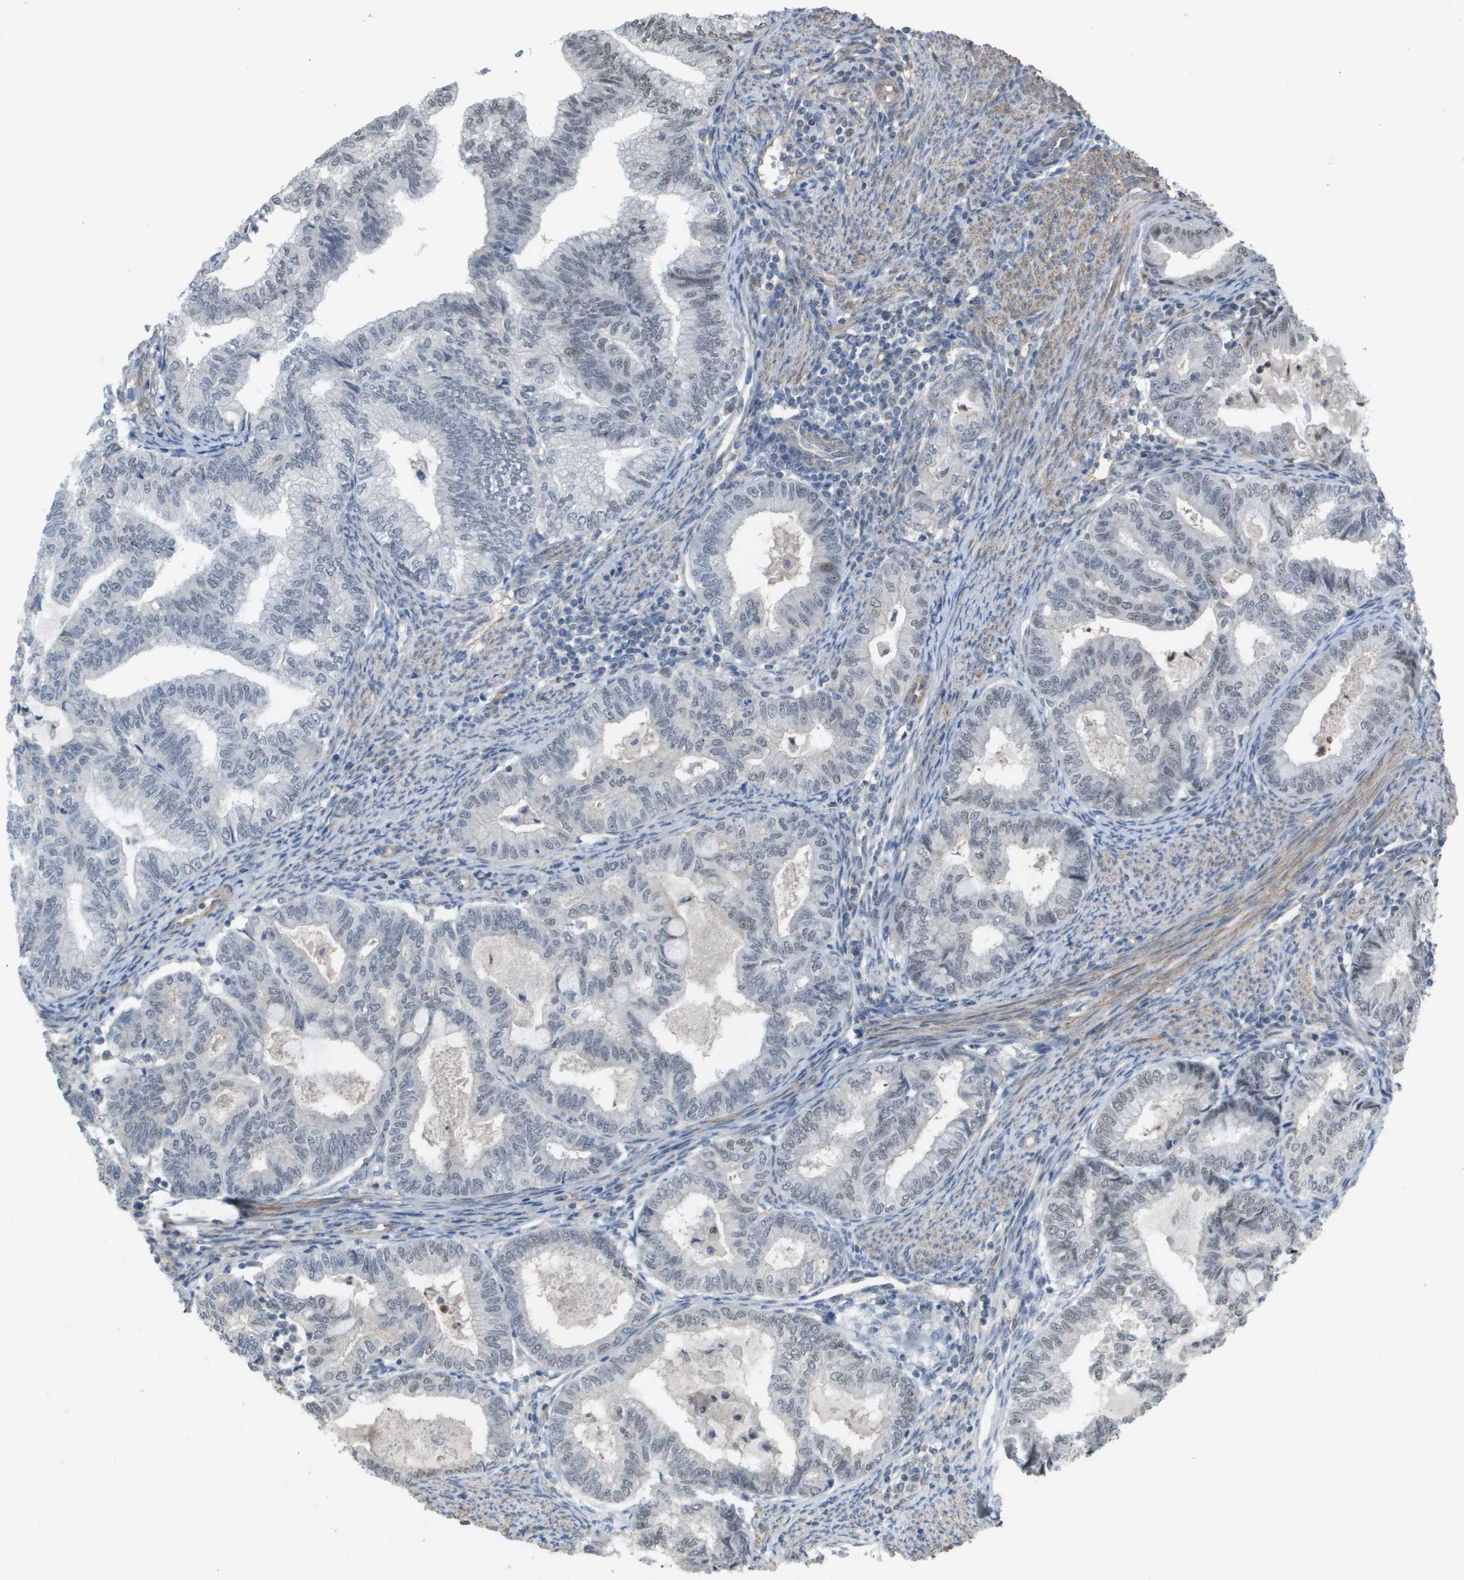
{"staining": {"intensity": "weak", "quantity": "<25%", "location": "nuclear"}, "tissue": "endometrial cancer", "cell_type": "Tumor cells", "image_type": "cancer", "snomed": [{"axis": "morphology", "description": "Adenocarcinoma, NOS"}, {"axis": "topography", "description": "Endometrium"}], "caption": "DAB immunohistochemical staining of adenocarcinoma (endometrial) displays no significant staining in tumor cells.", "gene": "RNF112", "patient": {"sex": "female", "age": 79}}